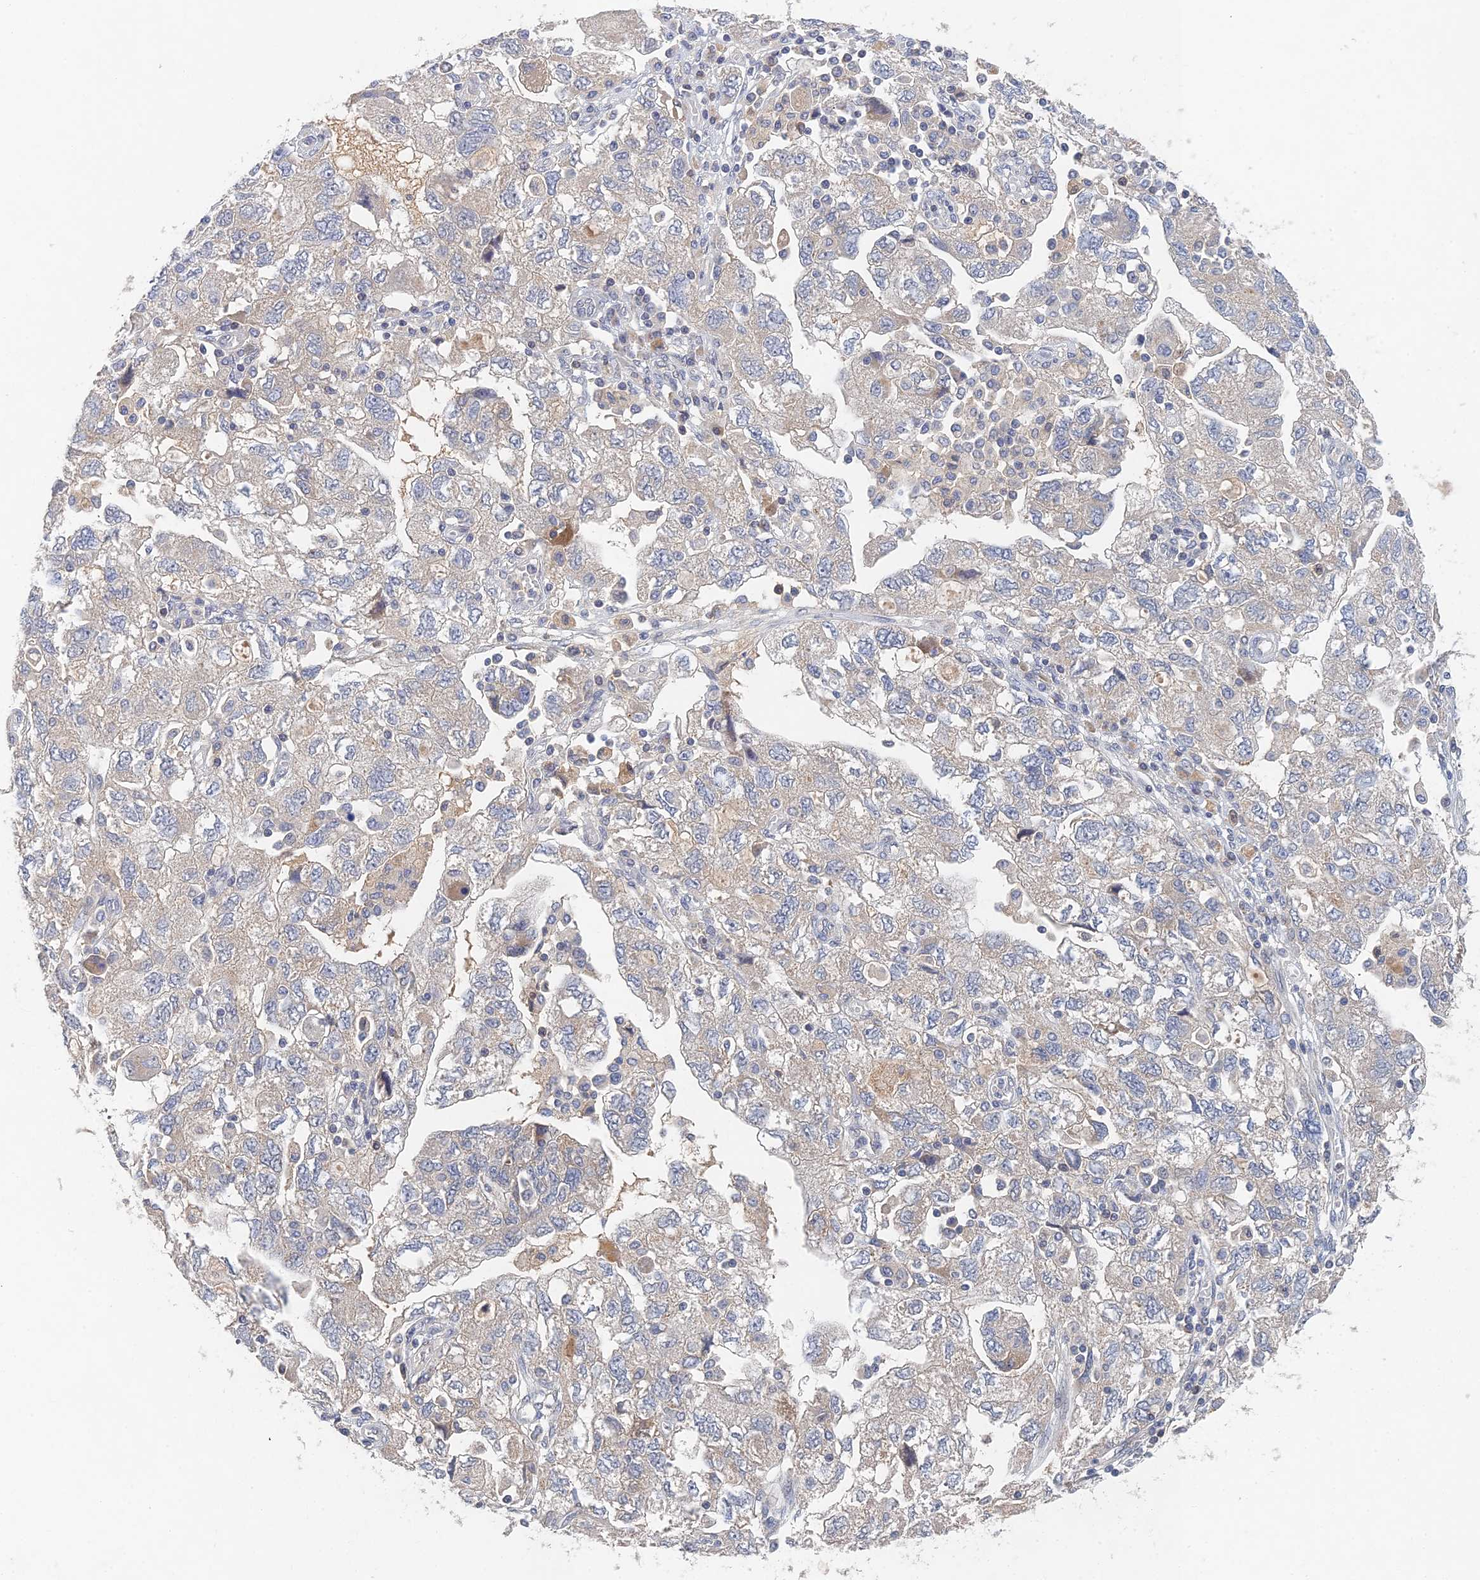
{"staining": {"intensity": "weak", "quantity": "<25%", "location": "cytoplasmic/membranous"}, "tissue": "ovarian cancer", "cell_type": "Tumor cells", "image_type": "cancer", "snomed": [{"axis": "morphology", "description": "Carcinoma, NOS"}, {"axis": "morphology", "description": "Cystadenocarcinoma, serous, NOS"}, {"axis": "topography", "description": "Ovary"}], "caption": "IHC micrograph of neoplastic tissue: carcinoma (ovarian) stained with DAB exhibits no significant protein positivity in tumor cells.", "gene": "GNA15", "patient": {"sex": "female", "age": 69}}